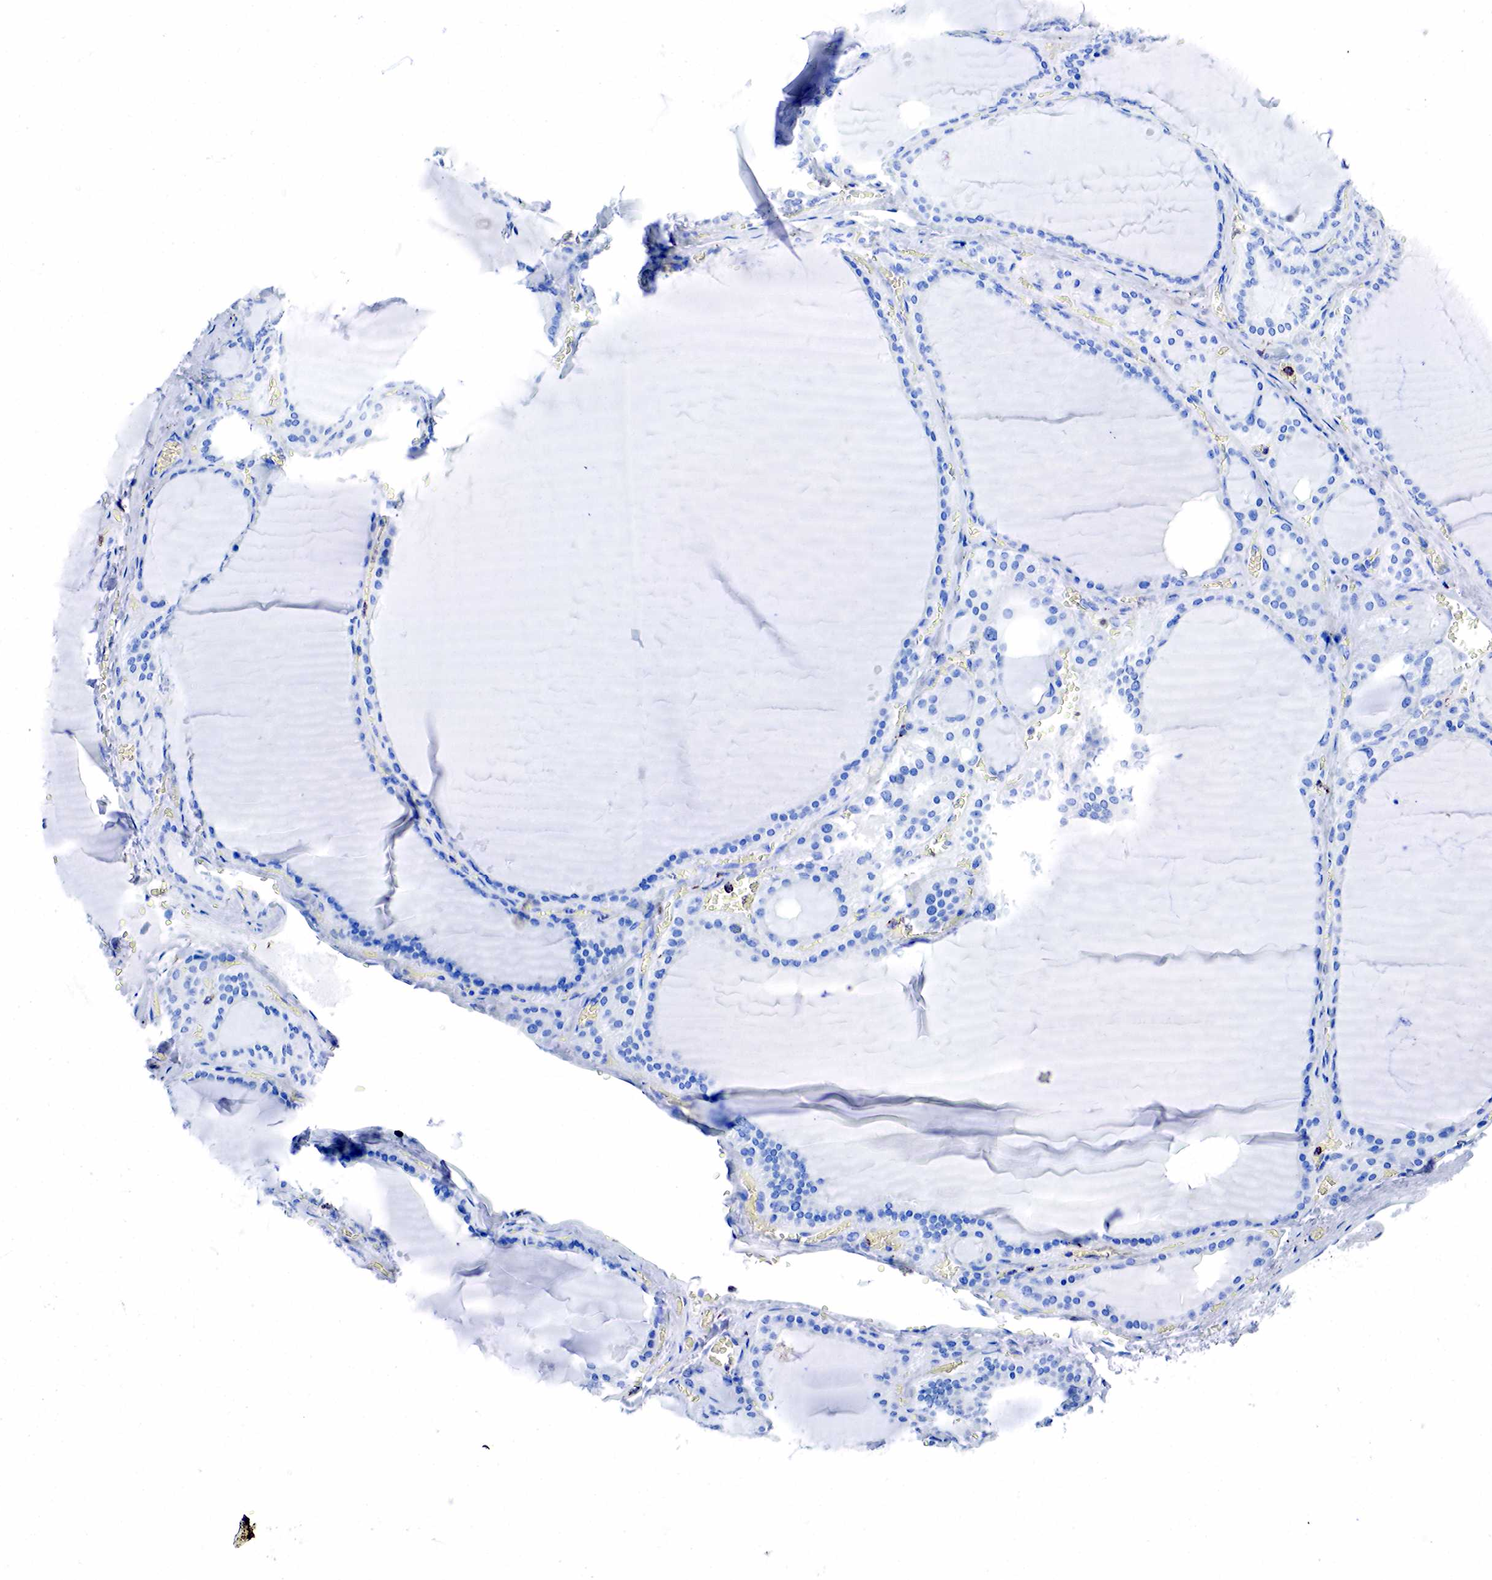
{"staining": {"intensity": "negative", "quantity": "none", "location": "none"}, "tissue": "thyroid gland", "cell_type": "Glandular cells", "image_type": "normal", "snomed": [{"axis": "morphology", "description": "Normal tissue, NOS"}, {"axis": "topography", "description": "Thyroid gland"}], "caption": "Protein analysis of unremarkable thyroid gland displays no significant positivity in glandular cells. (Brightfield microscopy of DAB (3,3'-diaminobenzidine) immunohistochemistry (IHC) at high magnification).", "gene": "CD68", "patient": {"sex": "female", "age": 55}}